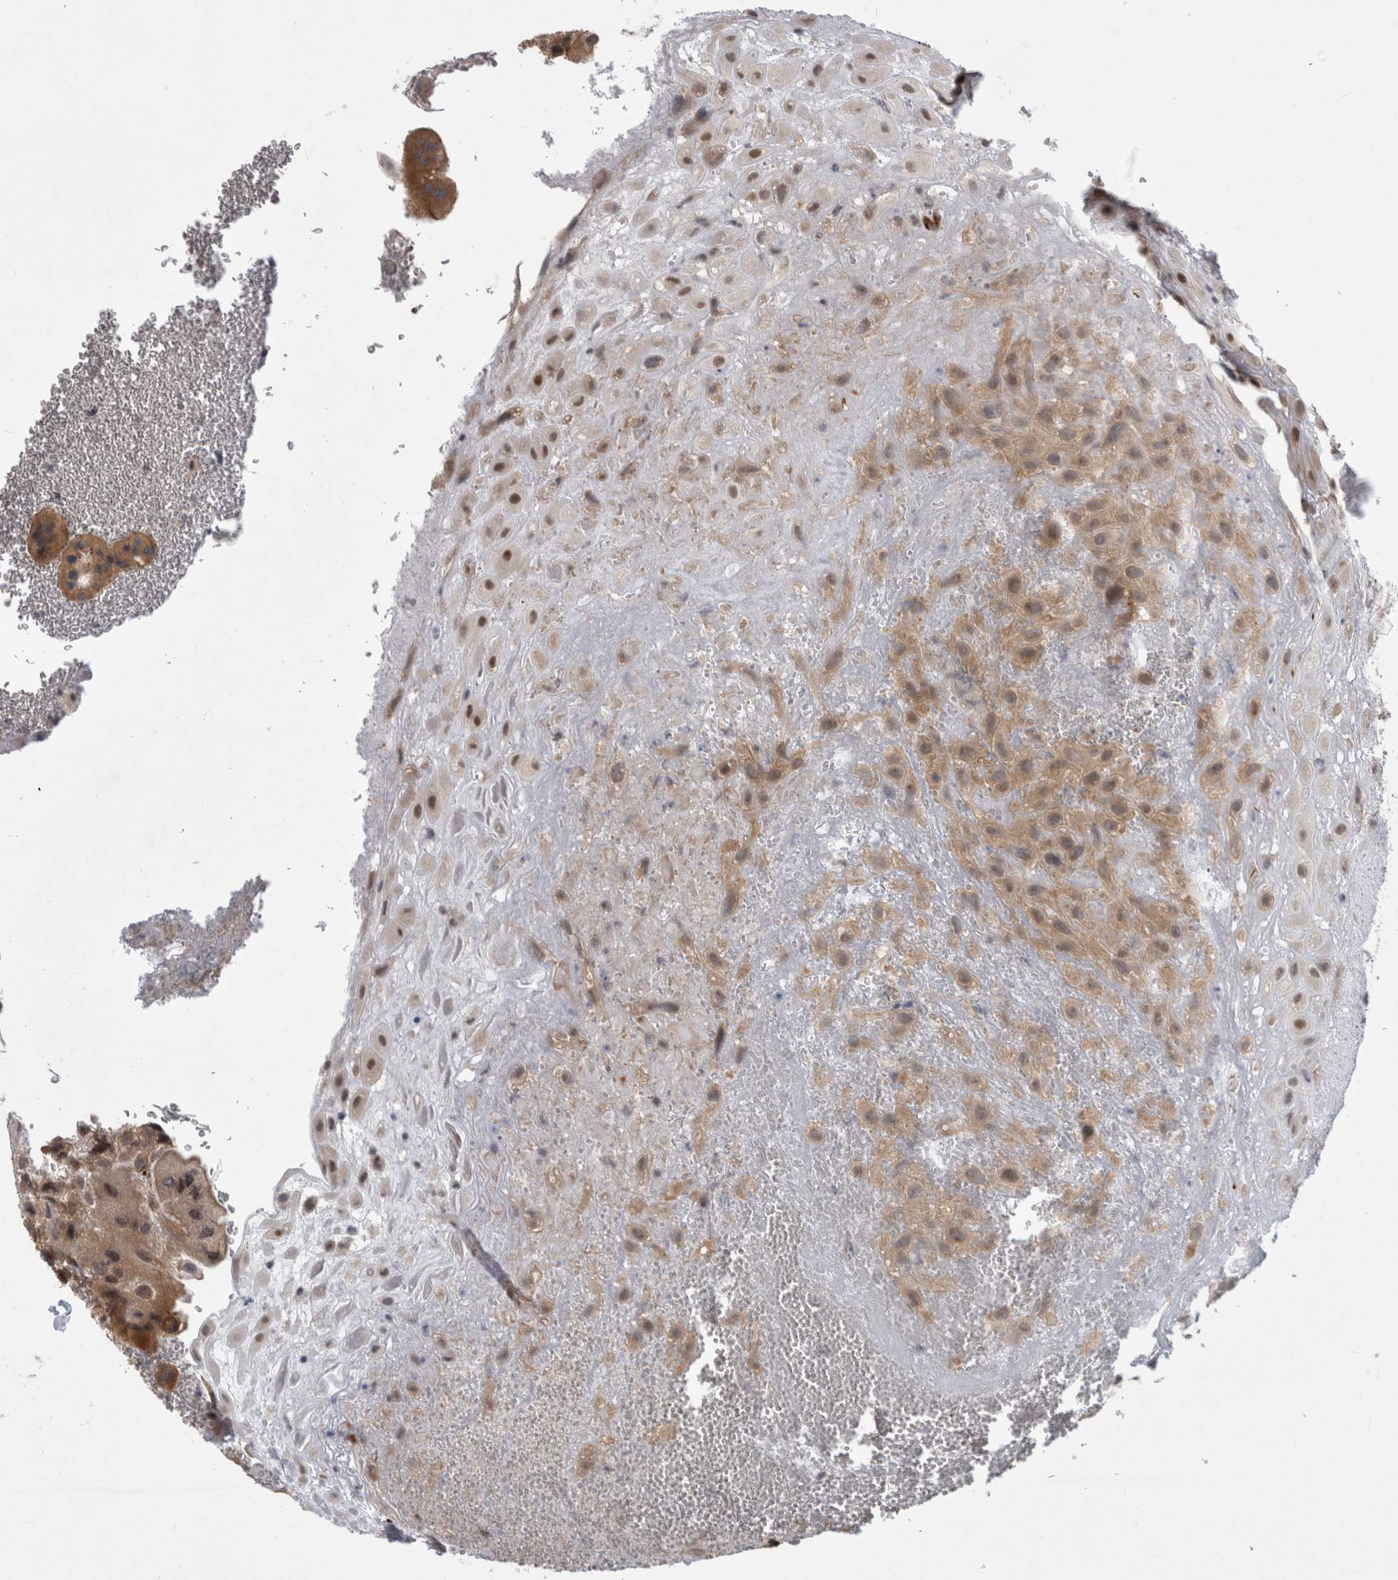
{"staining": {"intensity": "moderate", "quantity": ">75%", "location": "cytoplasmic/membranous"}, "tissue": "placenta", "cell_type": "Decidual cells", "image_type": "normal", "snomed": [{"axis": "morphology", "description": "Normal tissue, NOS"}, {"axis": "topography", "description": "Placenta"}], "caption": "DAB (3,3'-diaminobenzidine) immunohistochemical staining of benign placenta exhibits moderate cytoplasmic/membranous protein positivity in about >75% of decidual cells.", "gene": "FAM83H", "patient": {"sex": "female", "age": 35}}